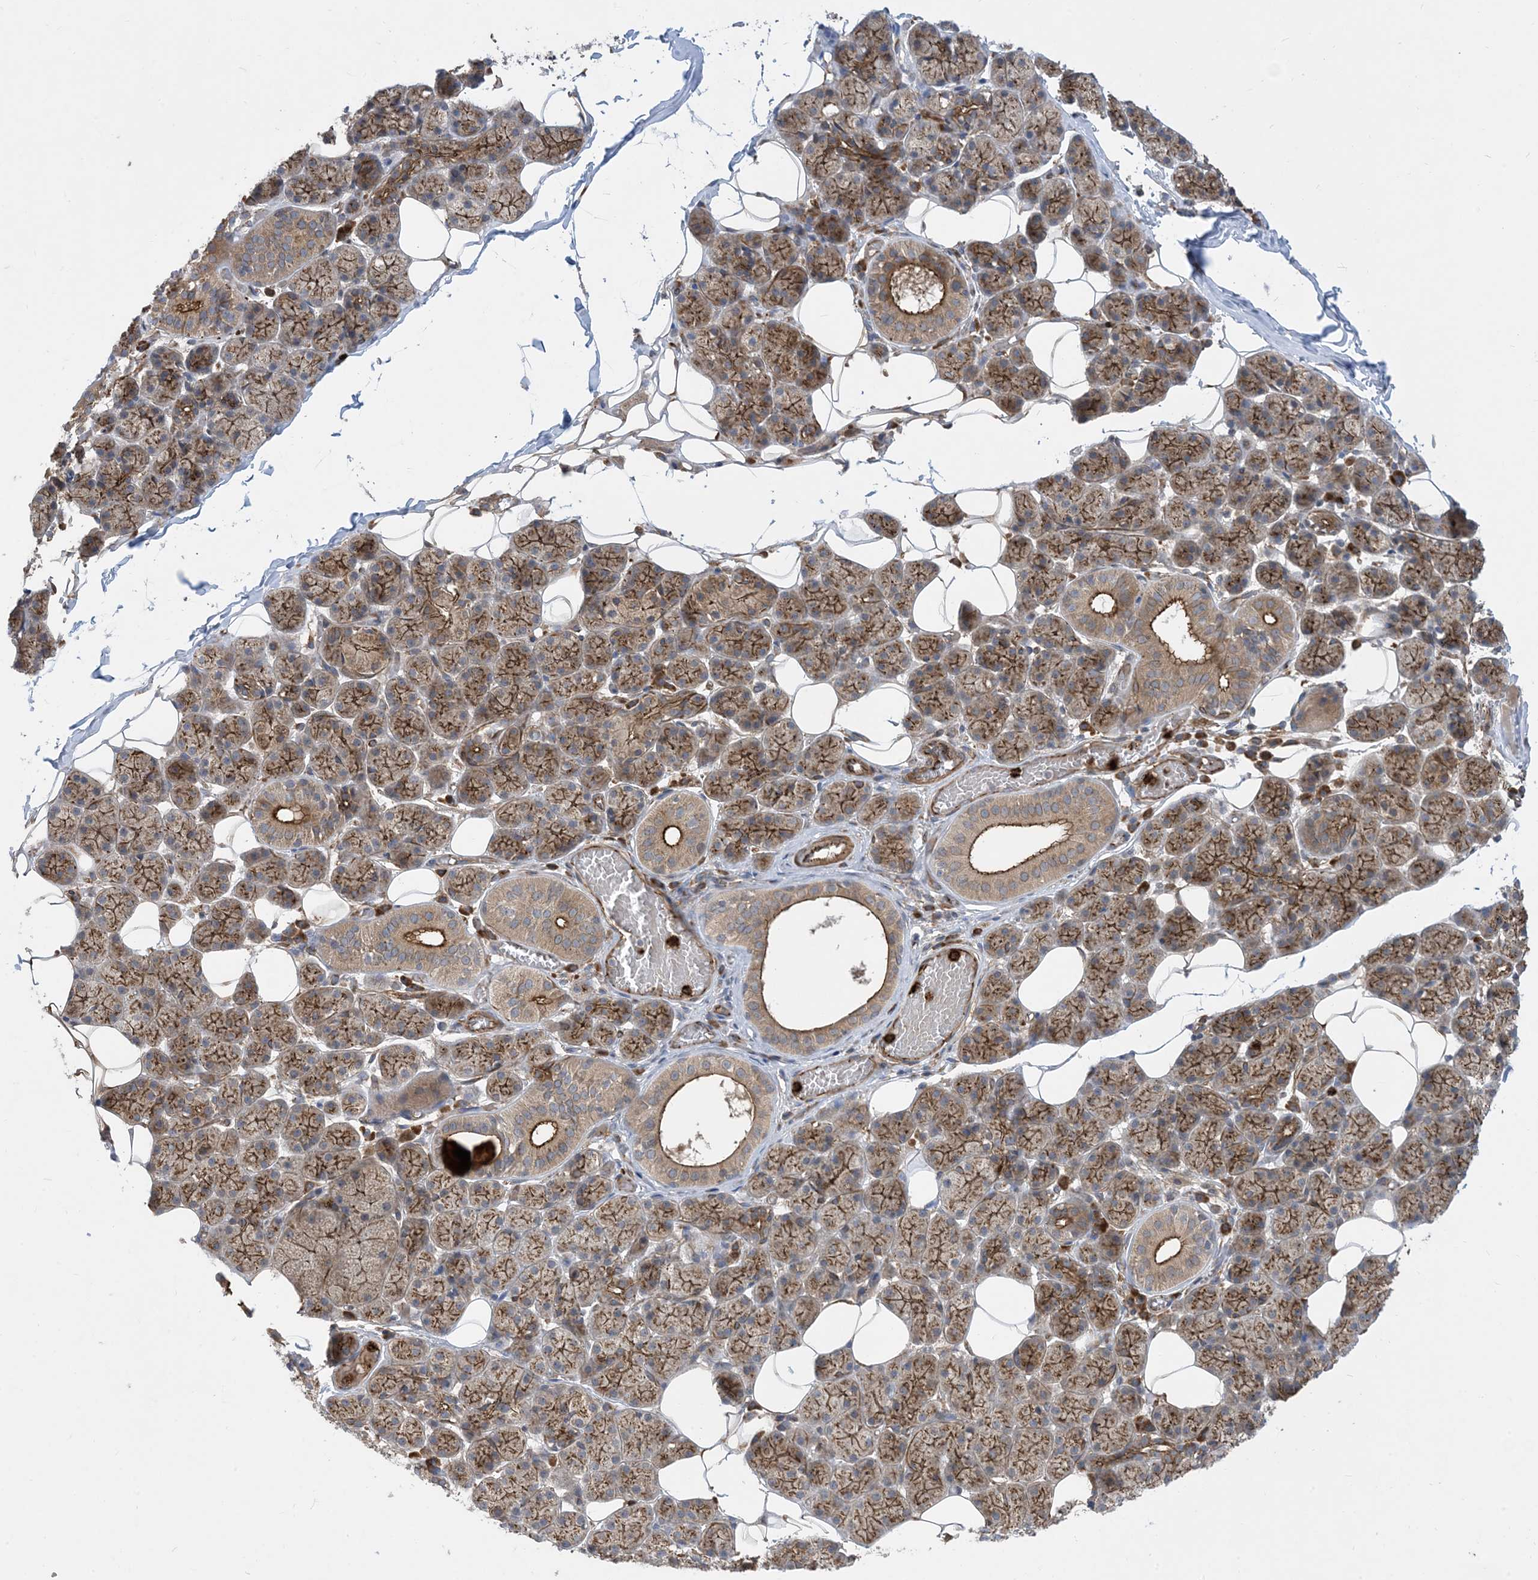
{"staining": {"intensity": "moderate", "quantity": ">75%", "location": "cytoplasmic/membranous"}, "tissue": "salivary gland", "cell_type": "Glandular cells", "image_type": "normal", "snomed": [{"axis": "morphology", "description": "Normal tissue, NOS"}, {"axis": "topography", "description": "Salivary gland"}], "caption": "This is an image of immunohistochemistry staining of unremarkable salivary gland, which shows moderate expression in the cytoplasmic/membranous of glandular cells.", "gene": "OTOP1", "patient": {"sex": "female", "age": 33}}